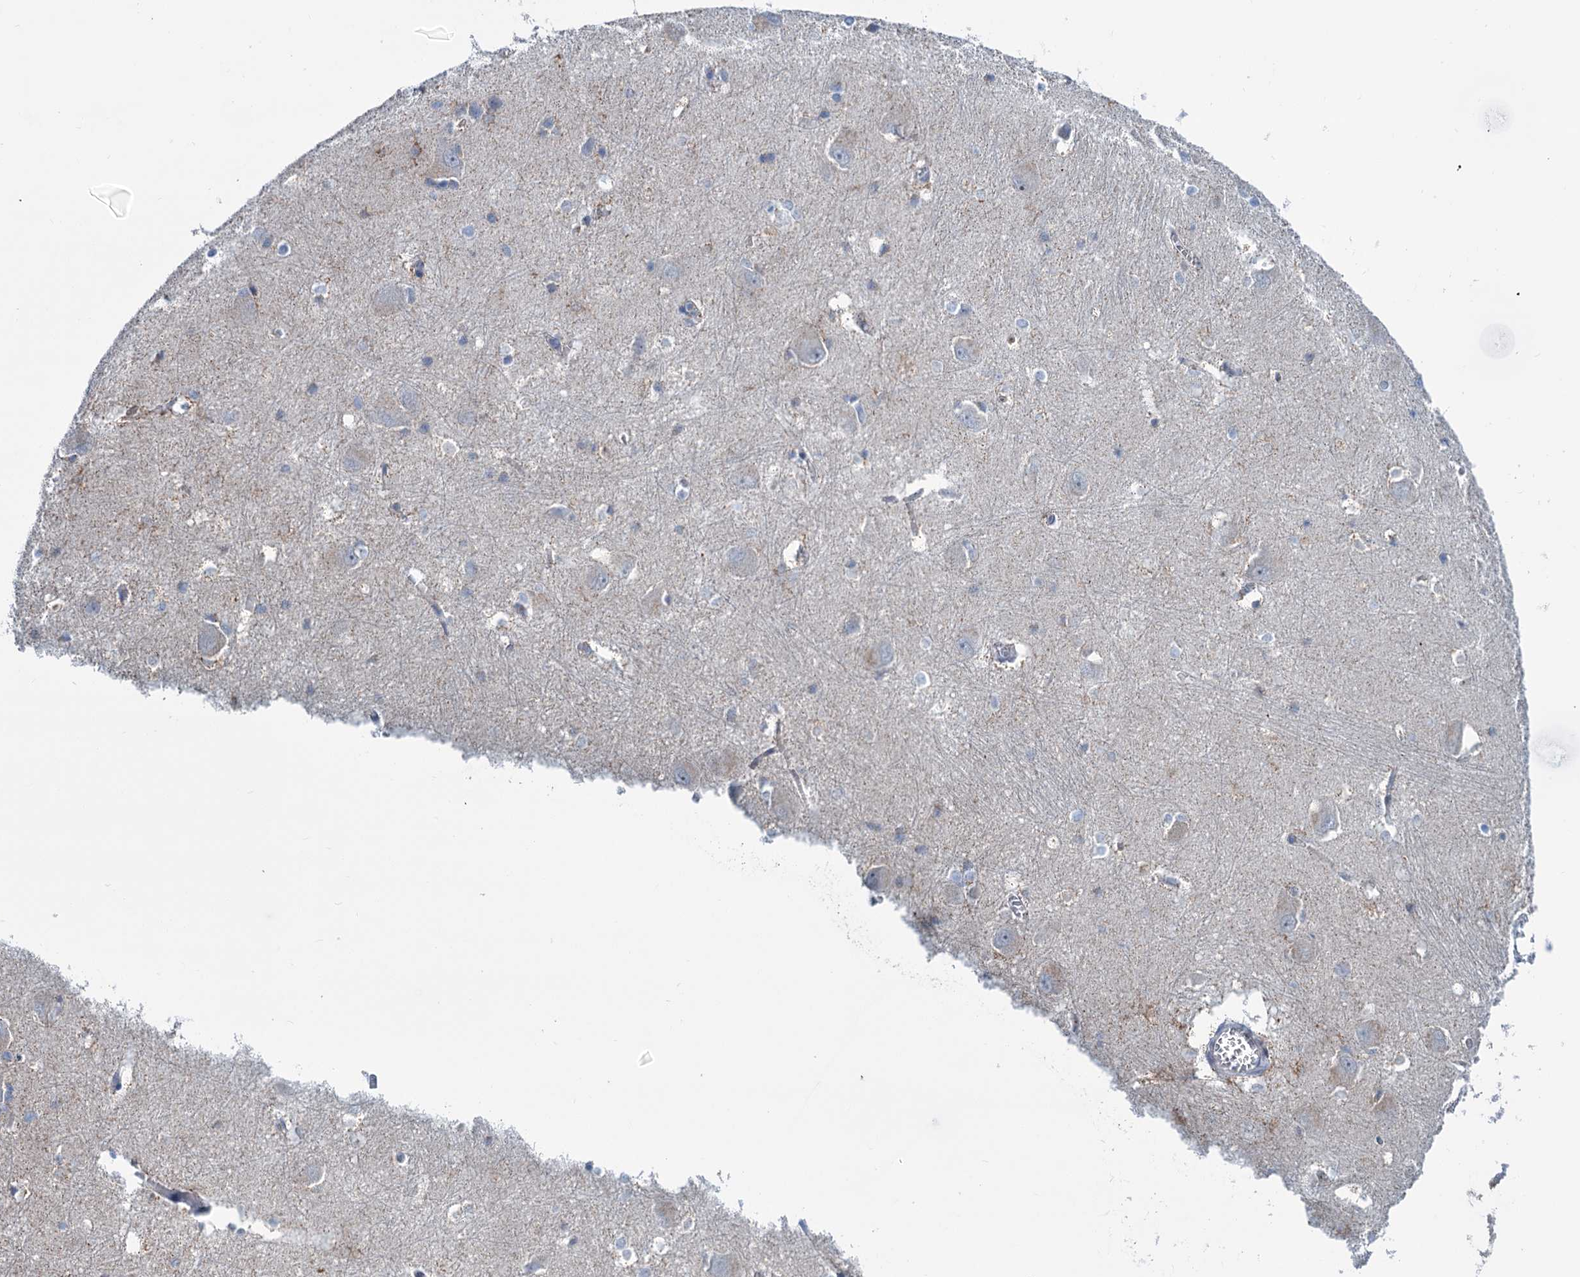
{"staining": {"intensity": "moderate", "quantity": "<25%", "location": "cytoplasmic/membranous"}, "tissue": "caudate", "cell_type": "Glial cells", "image_type": "normal", "snomed": [{"axis": "morphology", "description": "Normal tissue, NOS"}, {"axis": "topography", "description": "Lateral ventricle wall"}], "caption": "Normal caudate was stained to show a protein in brown. There is low levels of moderate cytoplasmic/membranous expression in approximately <25% of glial cells. The protein is stained brown, and the nuclei are stained in blue (DAB (3,3'-diaminobenzidine) IHC with brightfield microscopy, high magnification).", "gene": "LPIN1", "patient": {"sex": "male", "age": 37}}